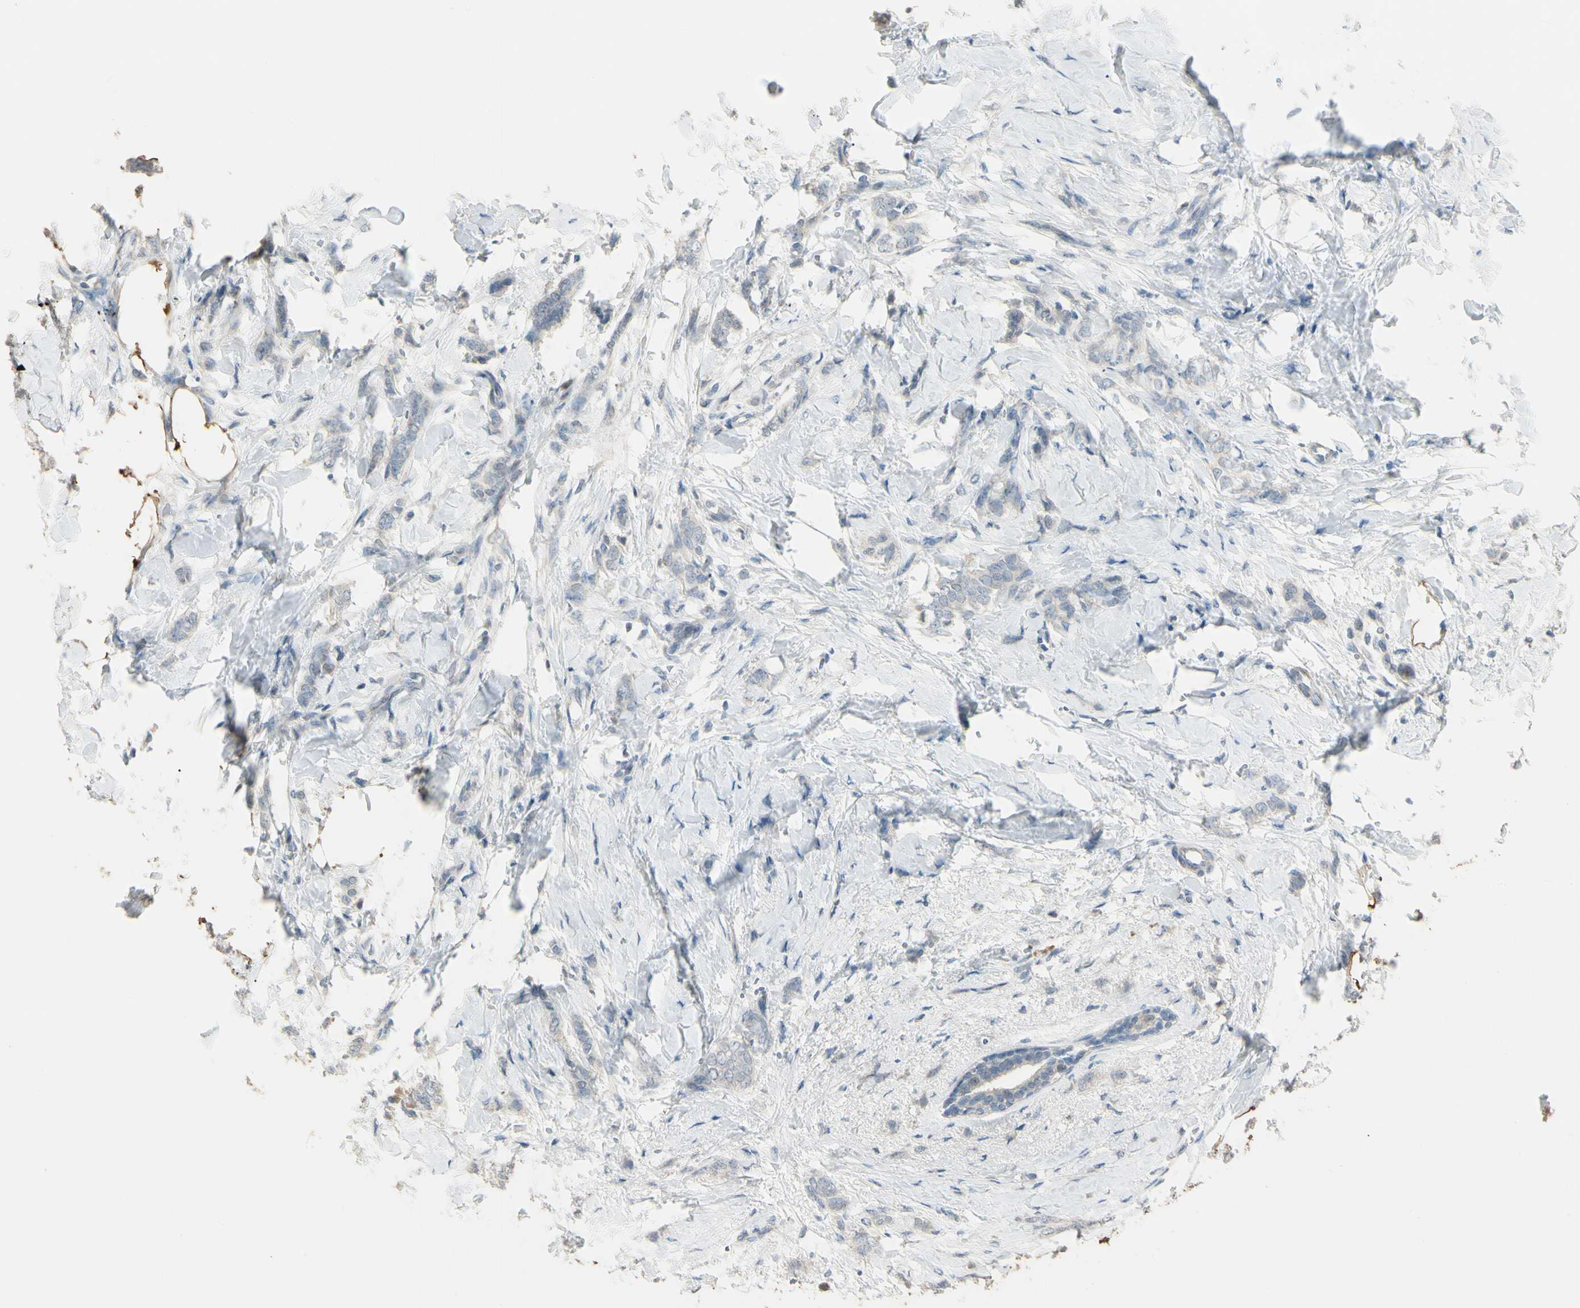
{"staining": {"intensity": "negative", "quantity": "none", "location": "none"}, "tissue": "breast cancer", "cell_type": "Tumor cells", "image_type": "cancer", "snomed": [{"axis": "morphology", "description": "Lobular carcinoma, in situ"}, {"axis": "morphology", "description": "Lobular carcinoma"}, {"axis": "topography", "description": "Breast"}], "caption": "Immunohistochemical staining of breast lobular carcinoma in situ demonstrates no significant positivity in tumor cells.", "gene": "GNE", "patient": {"sex": "female", "age": 41}}